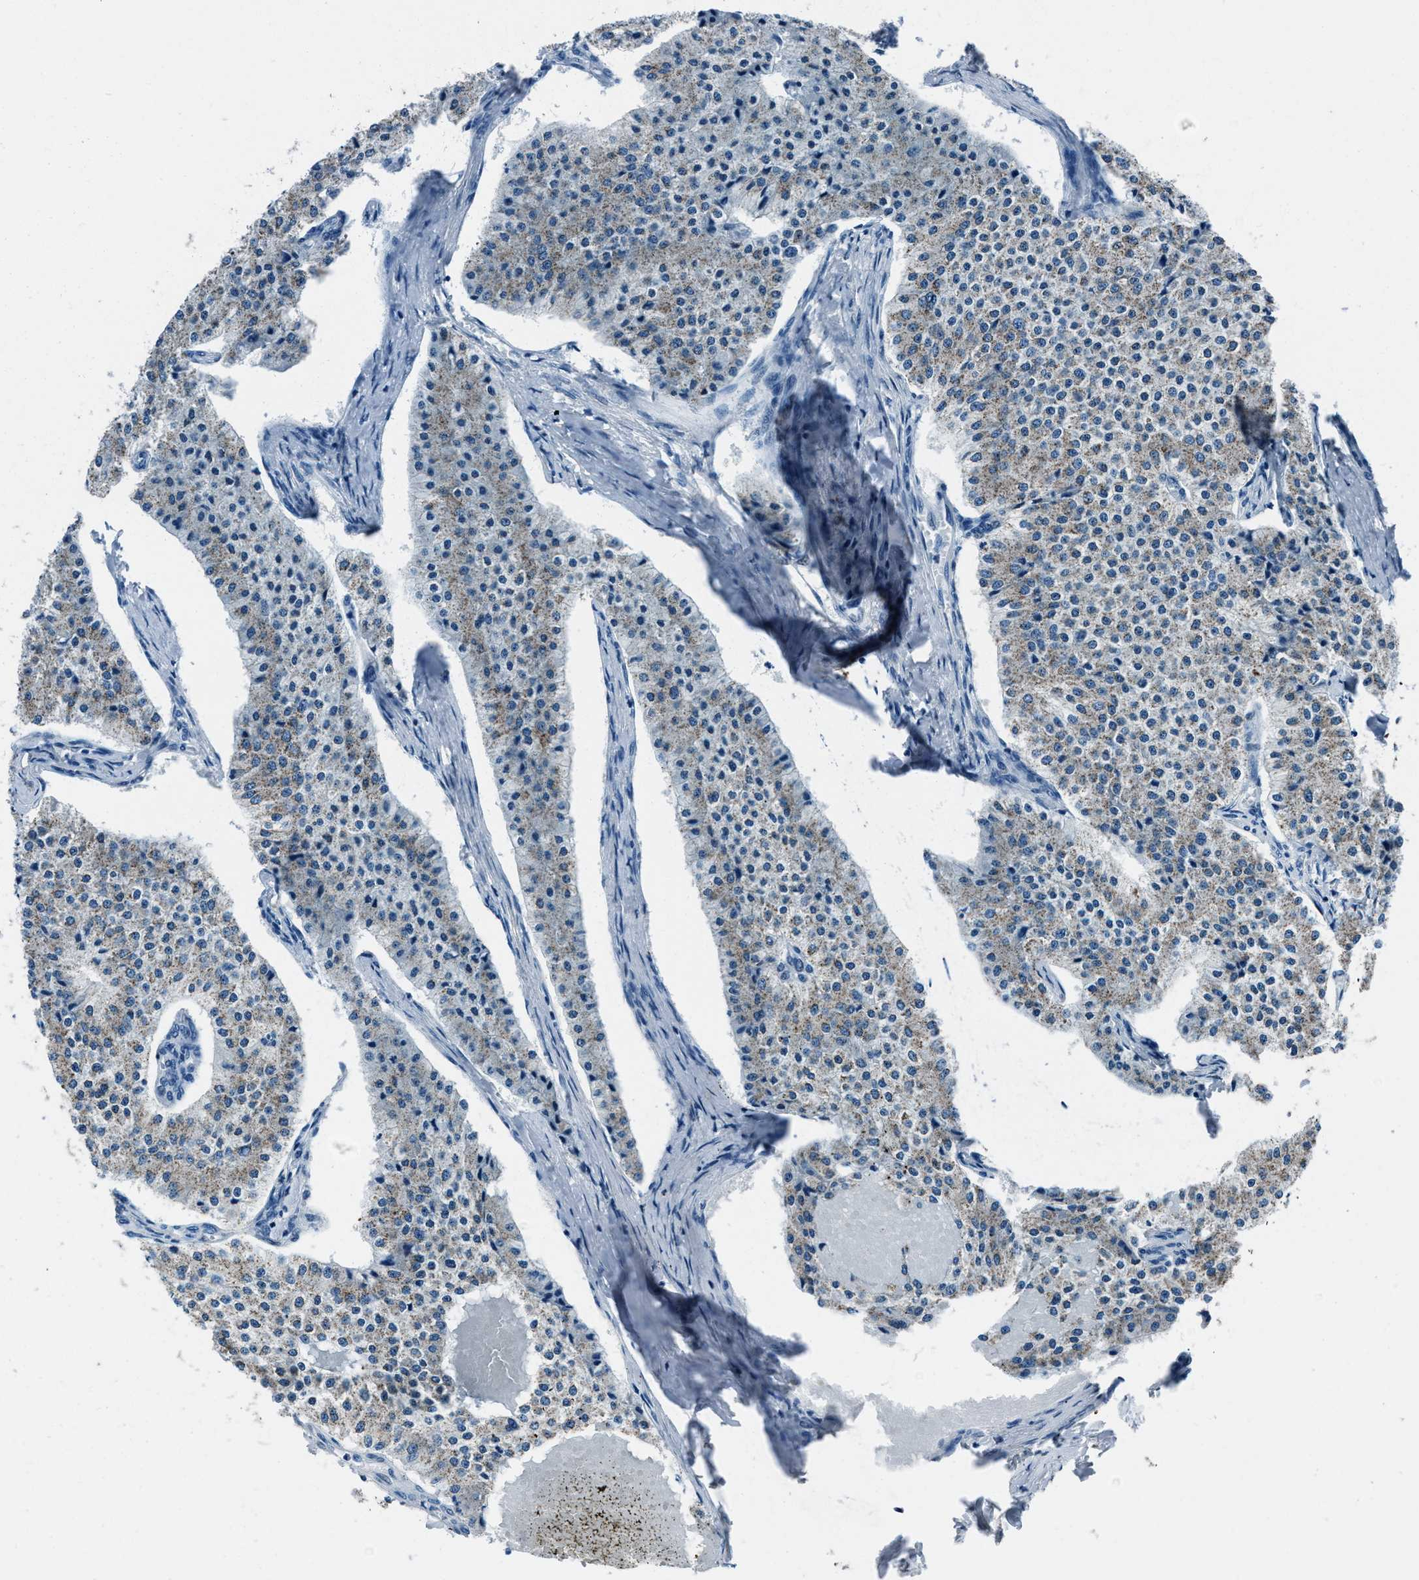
{"staining": {"intensity": "weak", "quantity": "25%-75%", "location": "cytoplasmic/membranous"}, "tissue": "carcinoid", "cell_type": "Tumor cells", "image_type": "cancer", "snomed": [{"axis": "morphology", "description": "Carcinoid, malignant, NOS"}, {"axis": "topography", "description": "Colon"}], "caption": "A high-resolution micrograph shows IHC staining of carcinoid (malignant), which shows weak cytoplasmic/membranous staining in about 25%-75% of tumor cells. (IHC, brightfield microscopy, high magnification).", "gene": "AMACR", "patient": {"sex": "female", "age": 52}}